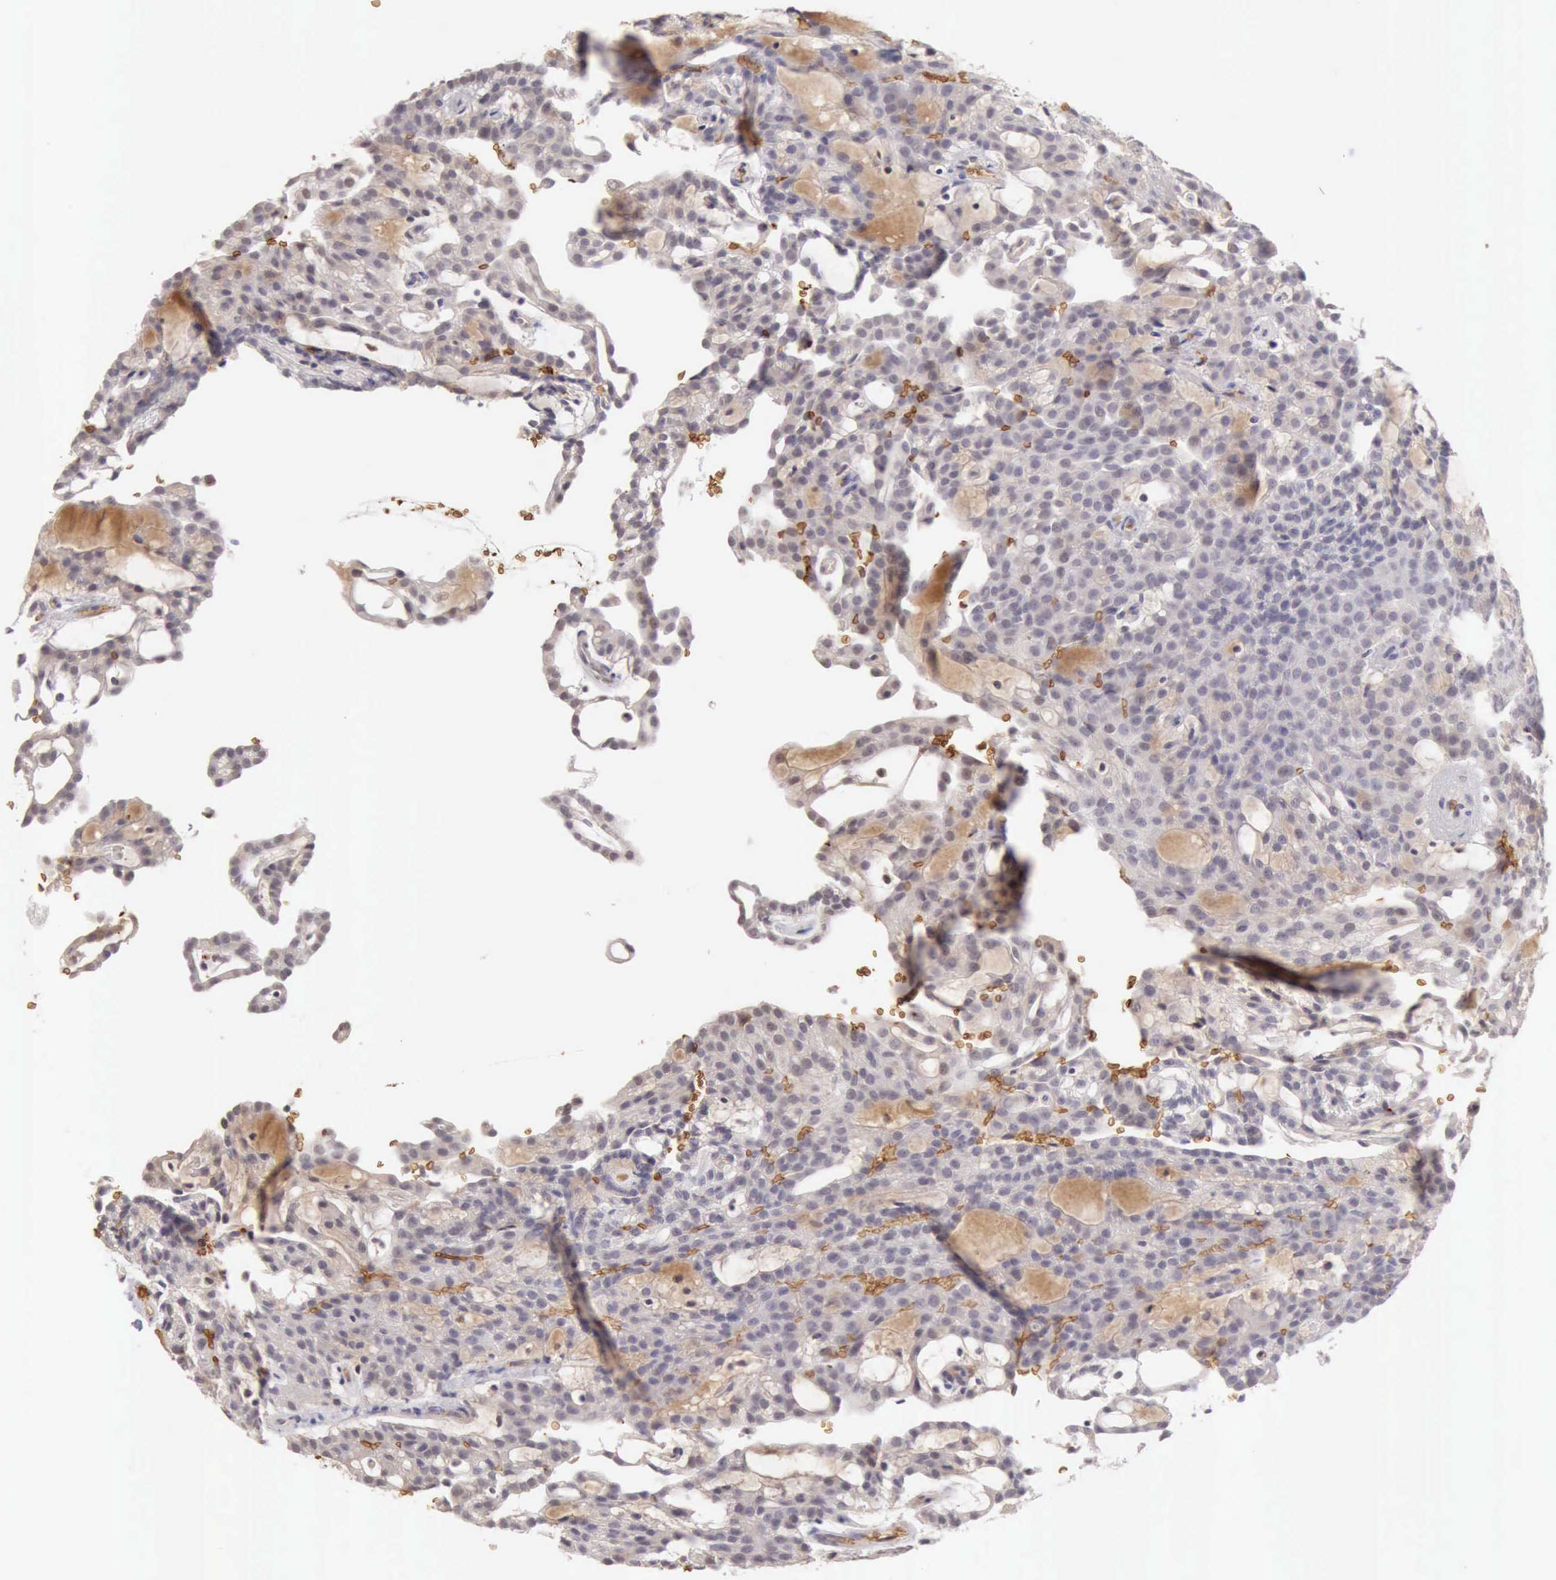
{"staining": {"intensity": "negative", "quantity": "none", "location": "none"}, "tissue": "renal cancer", "cell_type": "Tumor cells", "image_type": "cancer", "snomed": [{"axis": "morphology", "description": "Adenocarcinoma, NOS"}, {"axis": "topography", "description": "Kidney"}], "caption": "Tumor cells show no significant protein staining in adenocarcinoma (renal).", "gene": "CFI", "patient": {"sex": "male", "age": 63}}